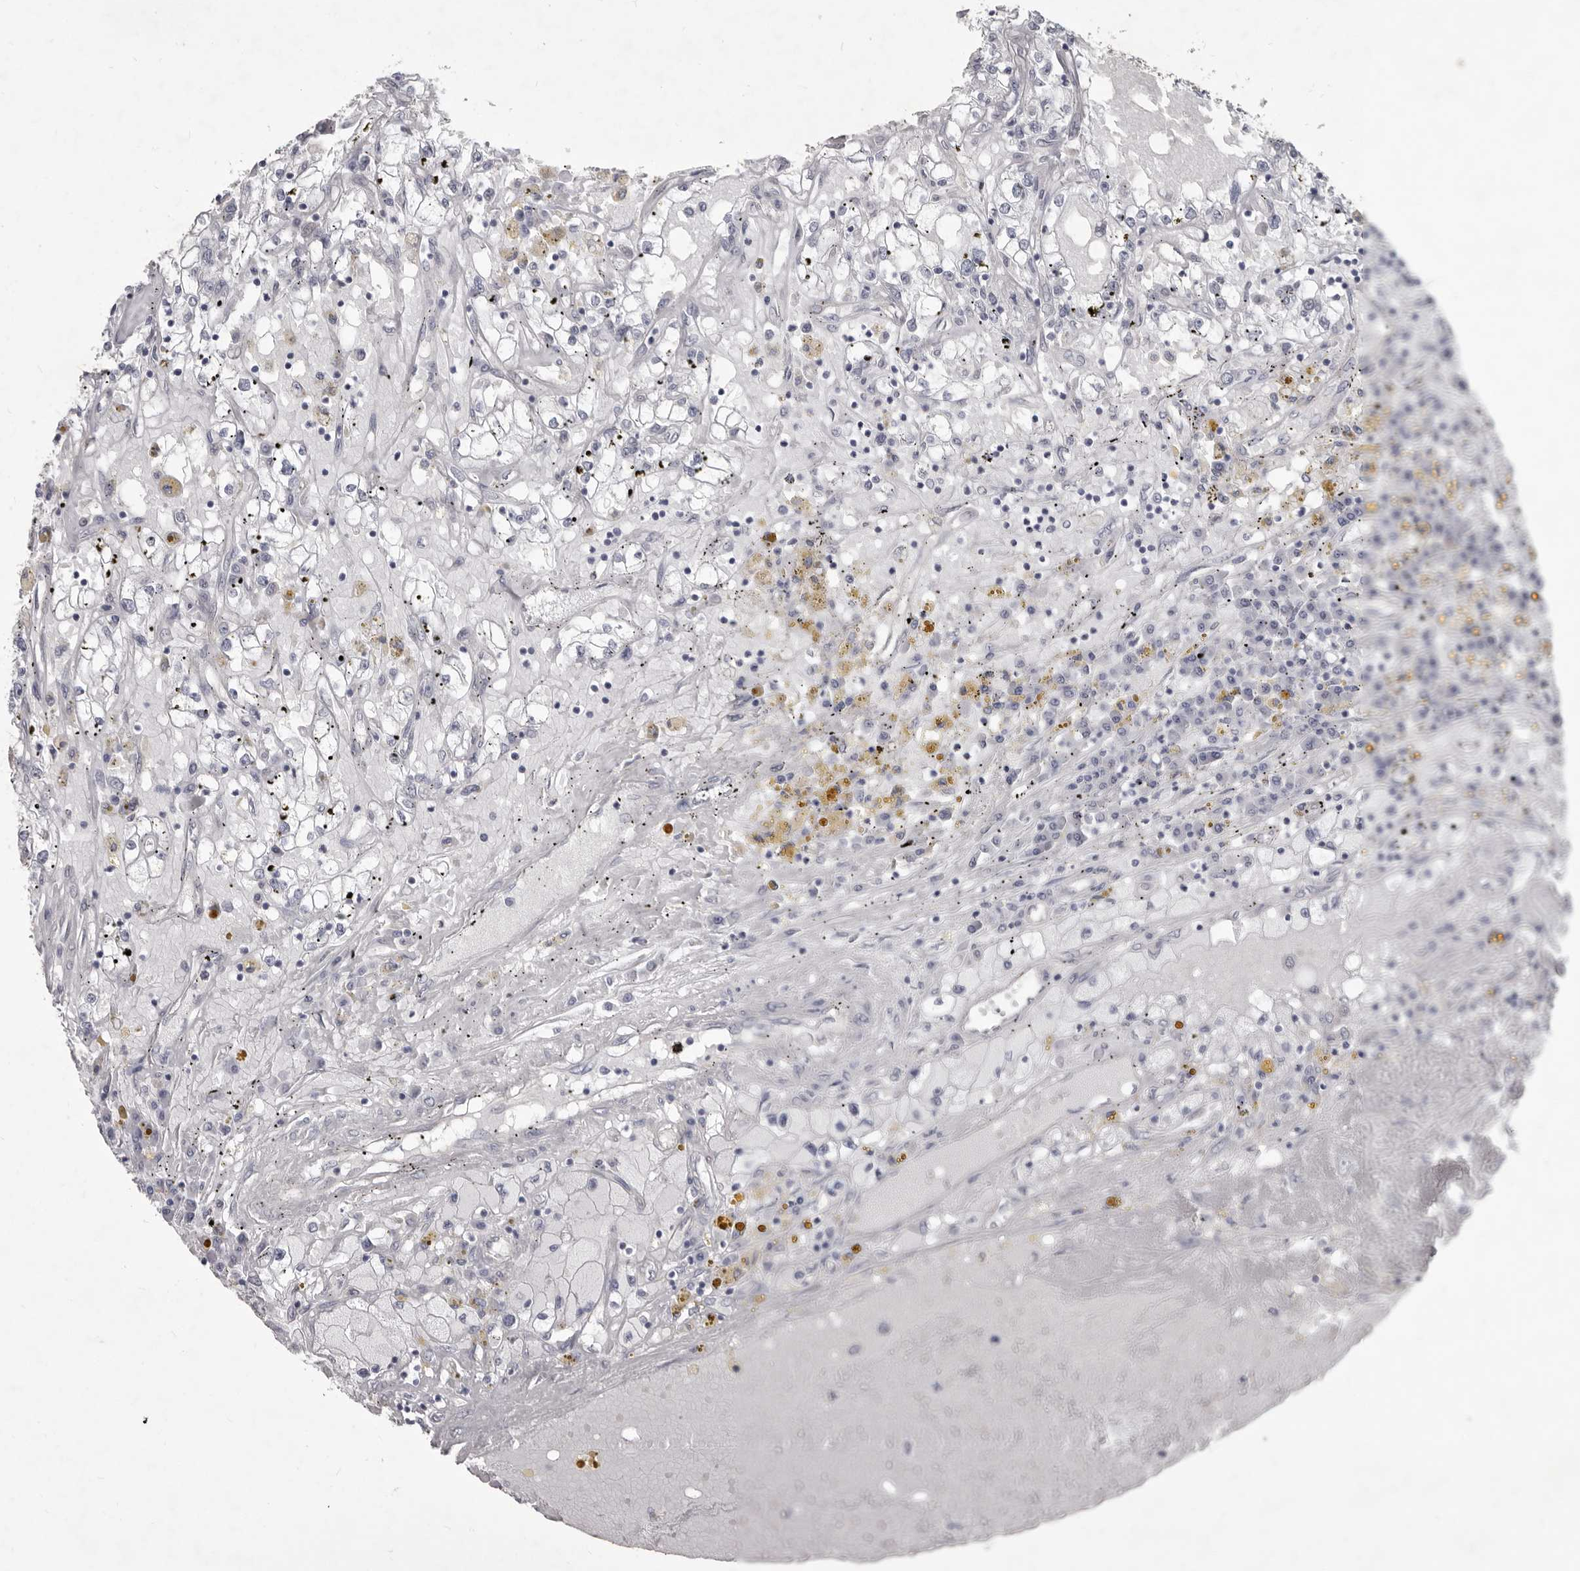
{"staining": {"intensity": "negative", "quantity": "none", "location": "none"}, "tissue": "renal cancer", "cell_type": "Tumor cells", "image_type": "cancer", "snomed": [{"axis": "morphology", "description": "Adenocarcinoma, NOS"}, {"axis": "topography", "description": "Kidney"}], "caption": "Renal cancer was stained to show a protein in brown. There is no significant staining in tumor cells.", "gene": "GSK3B", "patient": {"sex": "male", "age": 56}}